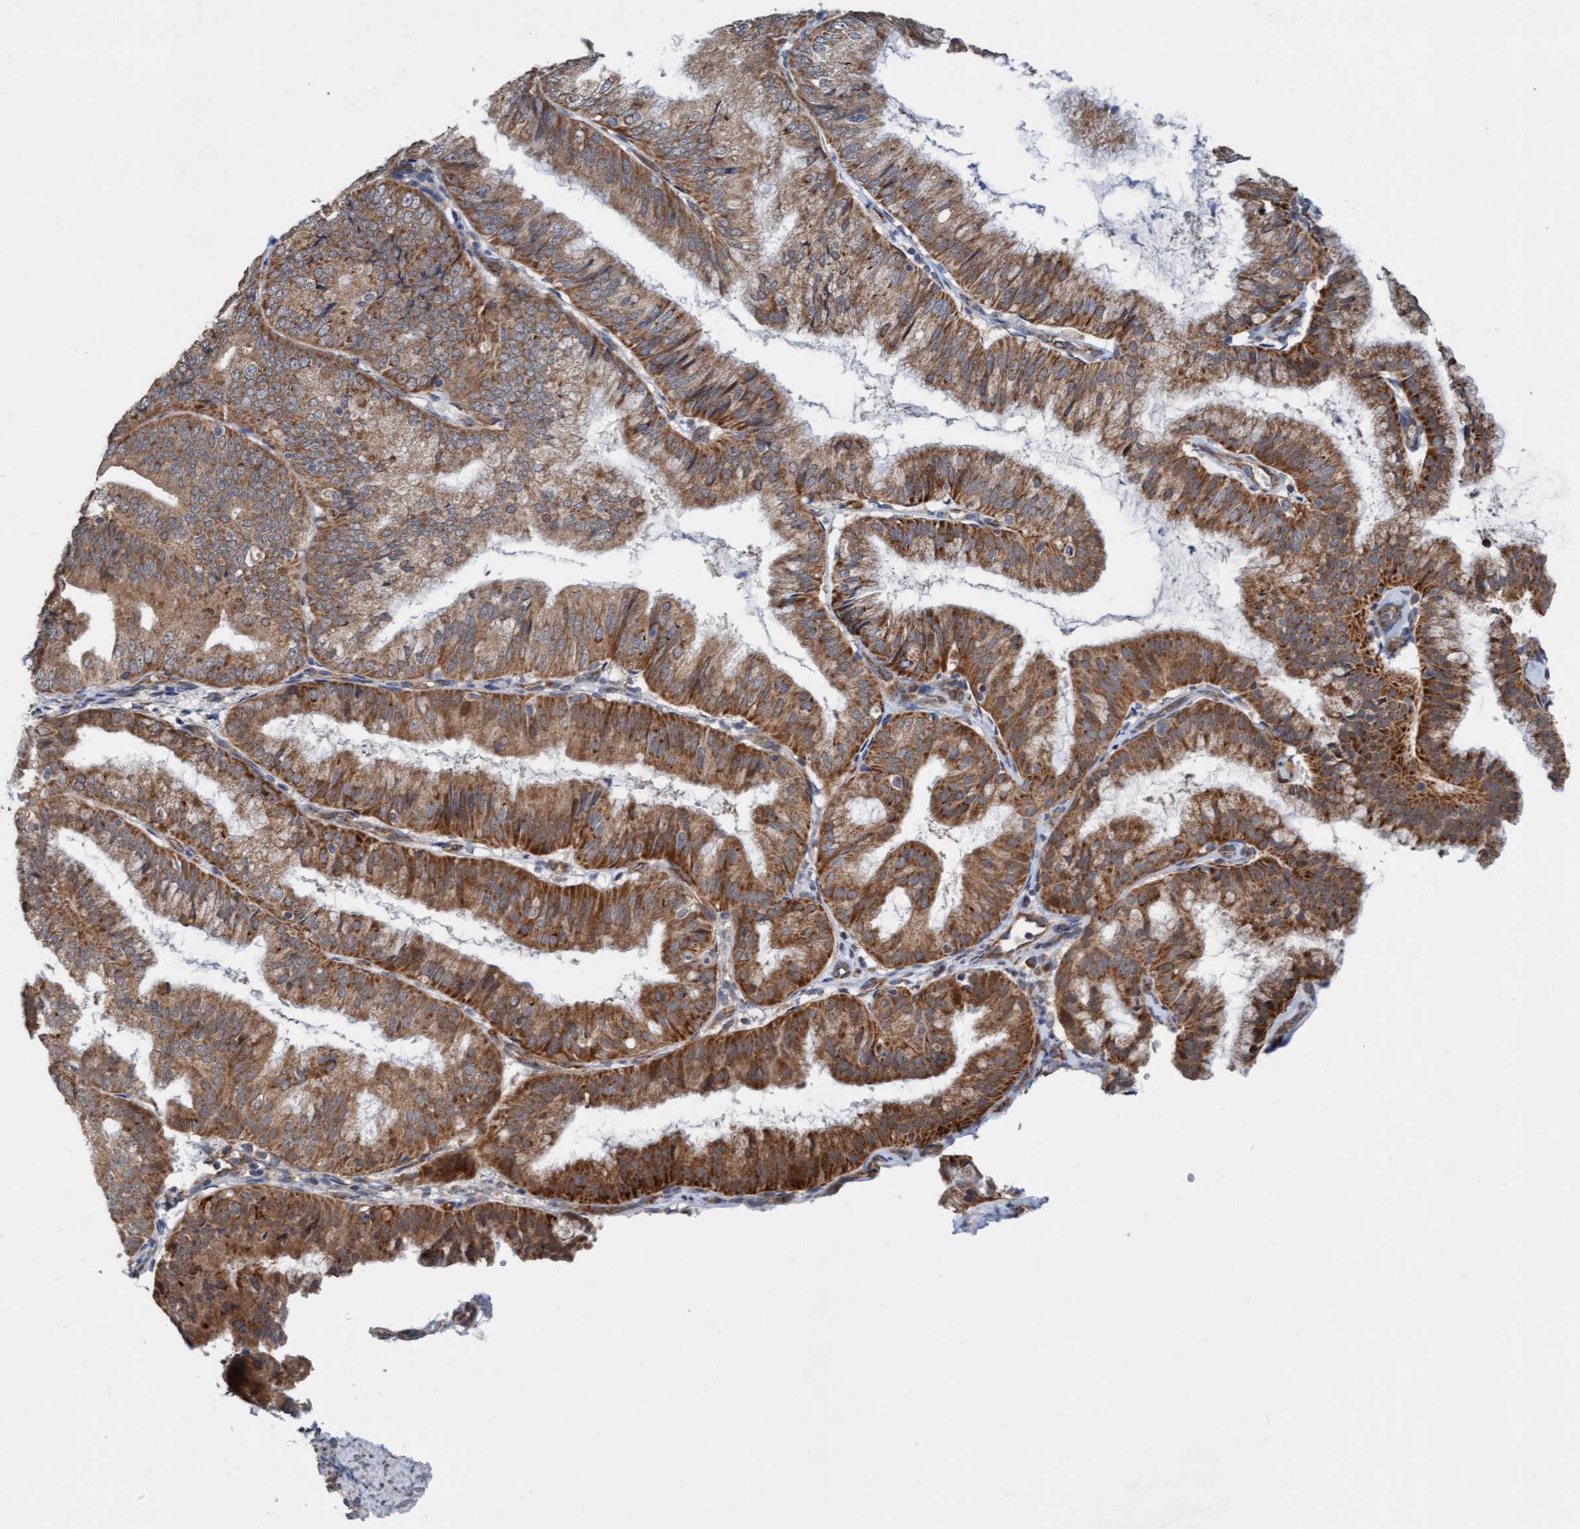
{"staining": {"intensity": "strong", "quantity": ">75%", "location": "cytoplasmic/membranous"}, "tissue": "endometrial cancer", "cell_type": "Tumor cells", "image_type": "cancer", "snomed": [{"axis": "morphology", "description": "Adenocarcinoma, NOS"}, {"axis": "topography", "description": "Endometrium"}], "caption": "Human endometrial adenocarcinoma stained for a protein (brown) displays strong cytoplasmic/membranous positive staining in about >75% of tumor cells.", "gene": "ZNF566", "patient": {"sex": "female", "age": 63}}